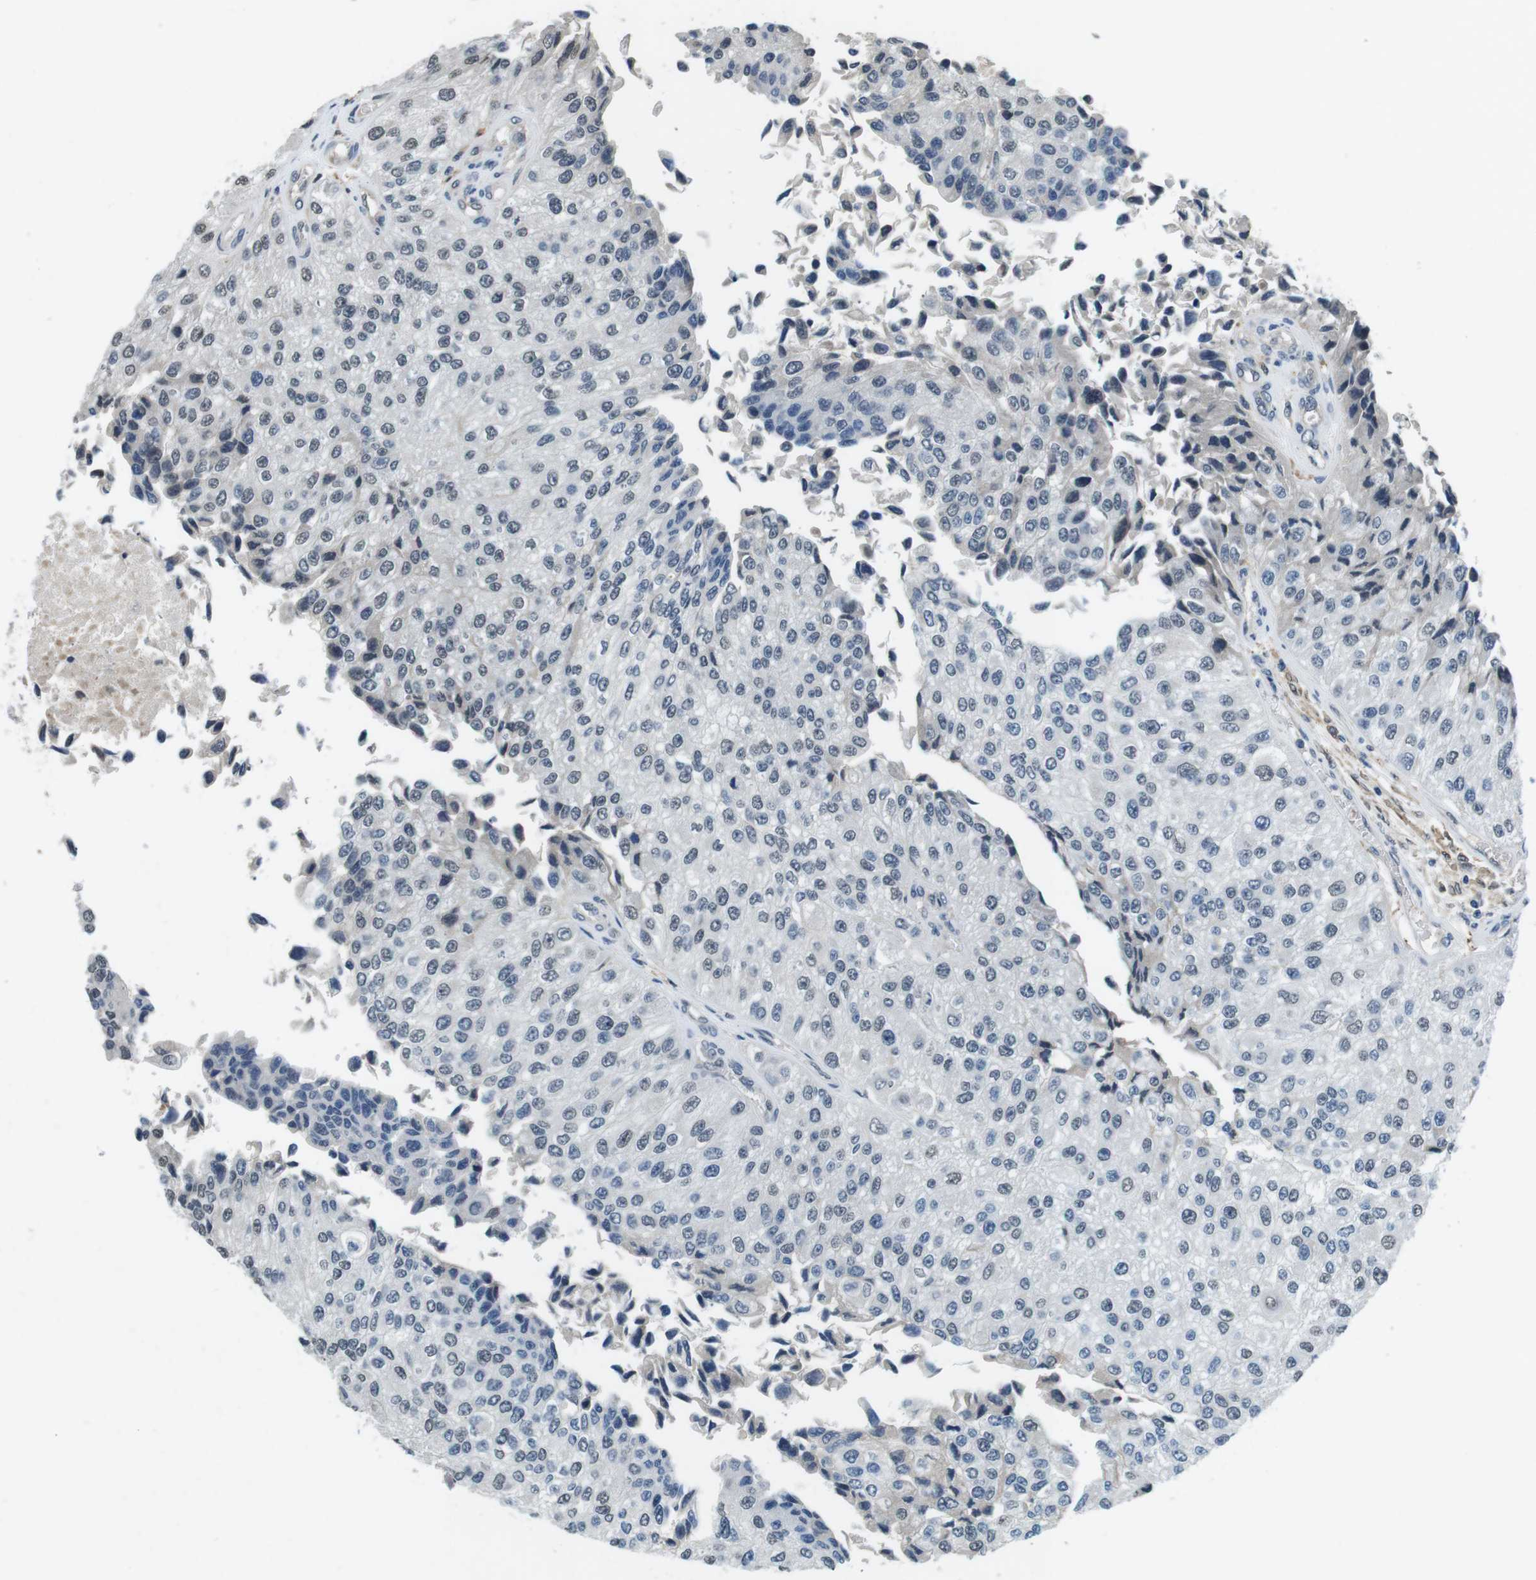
{"staining": {"intensity": "weak", "quantity": "<25%", "location": "nuclear"}, "tissue": "urothelial cancer", "cell_type": "Tumor cells", "image_type": "cancer", "snomed": [{"axis": "morphology", "description": "Urothelial carcinoma, High grade"}, {"axis": "topography", "description": "Kidney"}, {"axis": "topography", "description": "Urinary bladder"}], "caption": "Urothelial cancer stained for a protein using immunohistochemistry (IHC) reveals no expression tumor cells.", "gene": "CD163L1", "patient": {"sex": "male", "age": 77}}